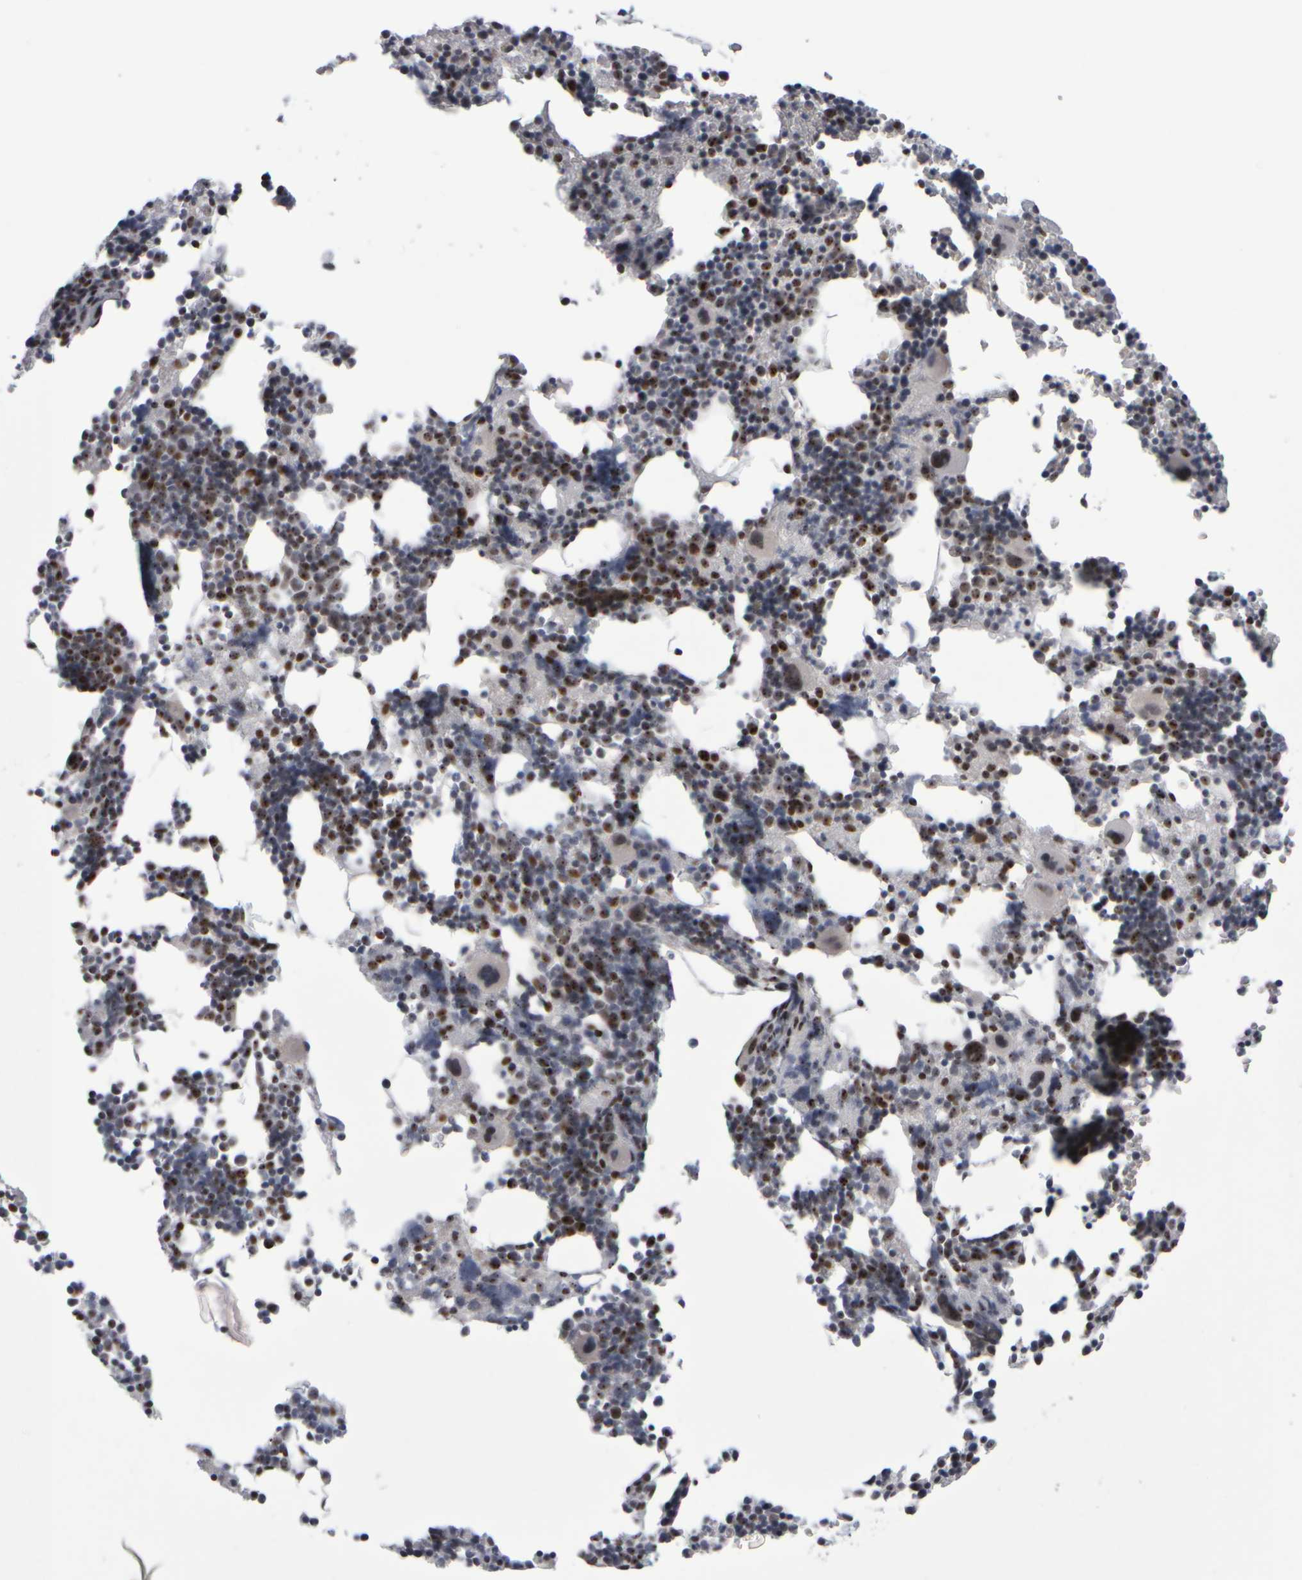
{"staining": {"intensity": "moderate", "quantity": ">75%", "location": "nuclear"}, "tissue": "bone marrow", "cell_type": "Hematopoietic cells", "image_type": "normal", "snomed": [{"axis": "morphology", "description": "Normal tissue, NOS"}, {"axis": "morphology", "description": "Inflammation, NOS"}, {"axis": "topography", "description": "Bone marrow"}], "caption": "Bone marrow stained with DAB (3,3'-diaminobenzidine) immunohistochemistry displays medium levels of moderate nuclear staining in approximately >75% of hematopoietic cells. (IHC, brightfield microscopy, high magnification).", "gene": "SURF6", "patient": {"sex": "male", "age": 31}}